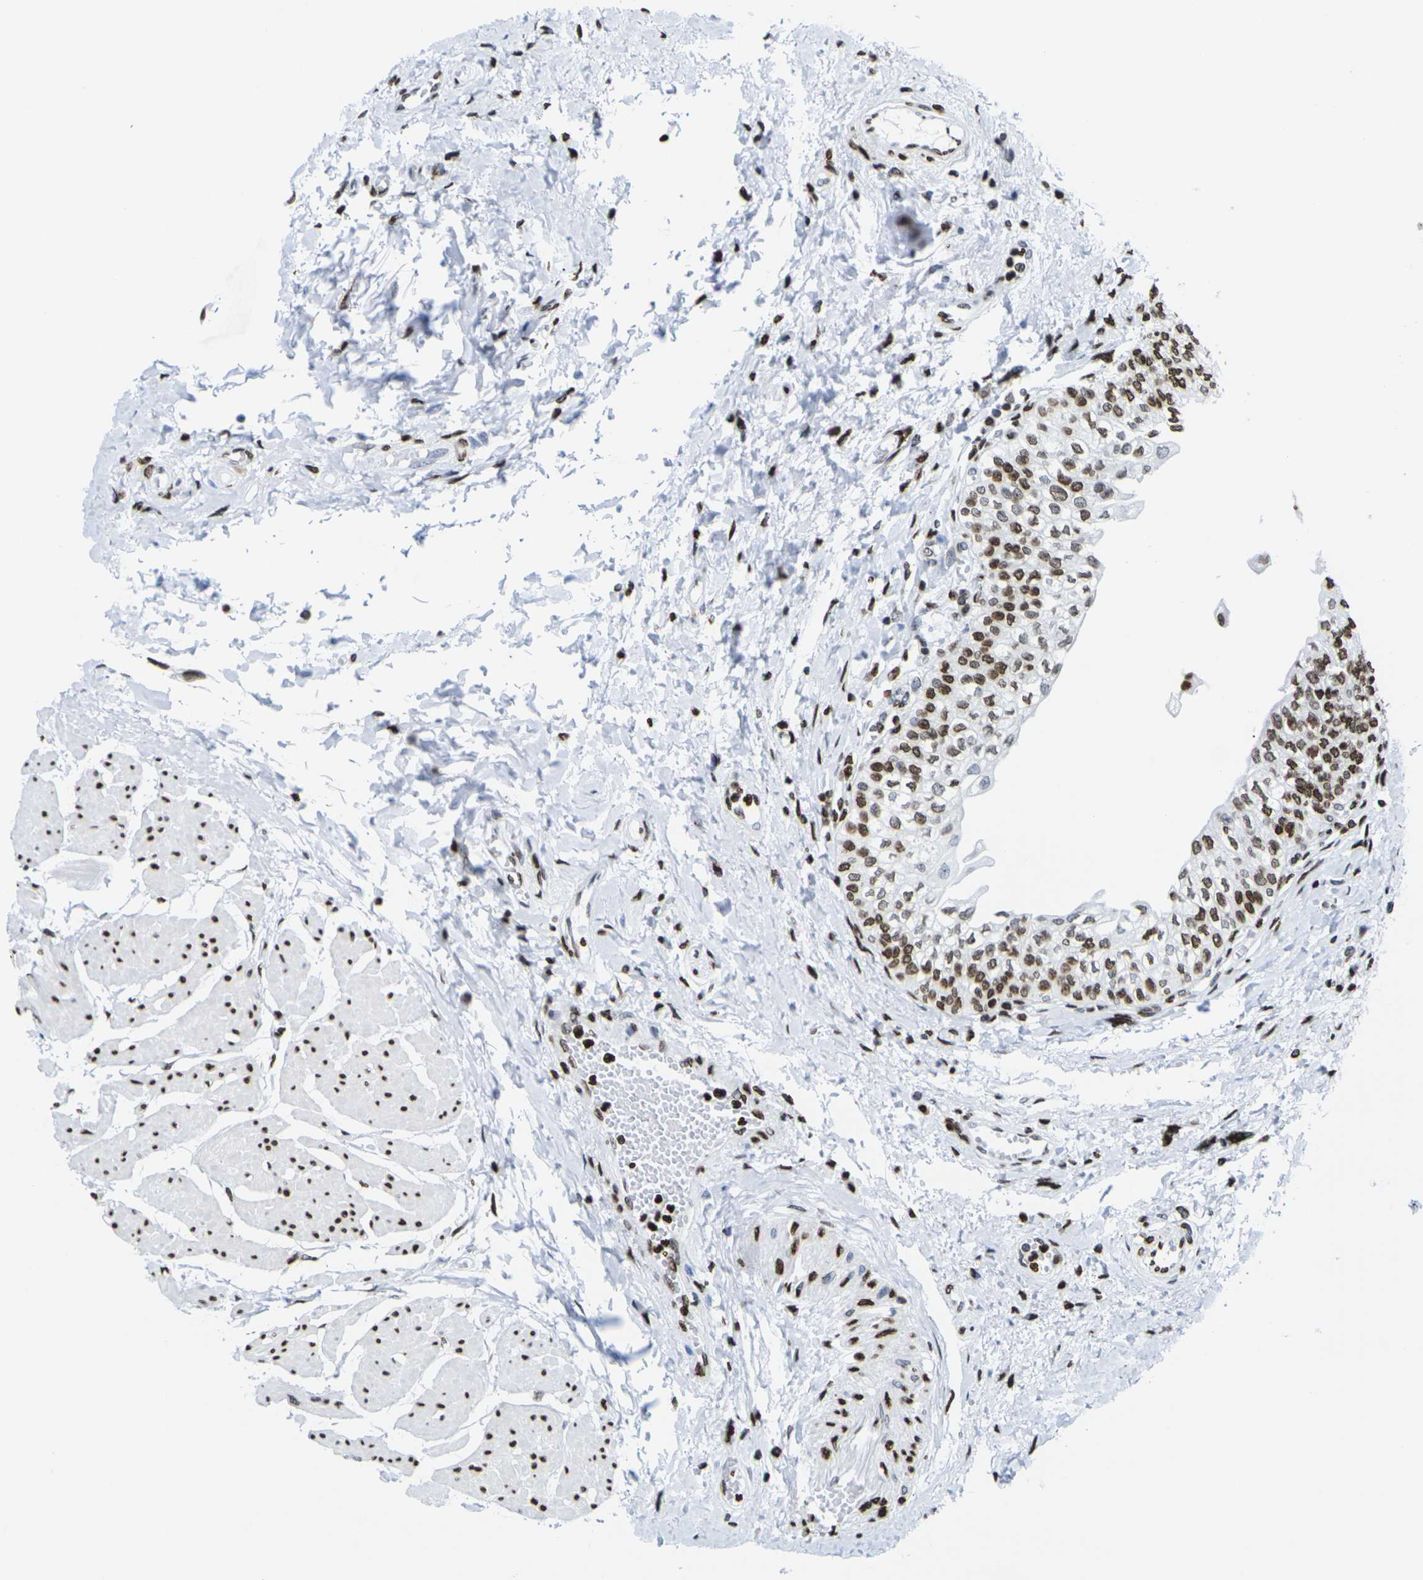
{"staining": {"intensity": "strong", "quantity": ">75%", "location": "cytoplasmic/membranous,nuclear"}, "tissue": "urinary bladder", "cell_type": "Urothelial cells", "image_type": "normal", "snomed": [{"axis": "morphology", "description": "Normal tissue, NOS"}, {"axis": "topography", "description": "Urinary bladder"}], "caption": "A brown stain labels strong cytoplasmic/membranous,nuclear positivity of a protein in urothelial cells of normal urinary bladder.", "gene": "H2AC21", "patient": {"sex": "male", "age": 55}}